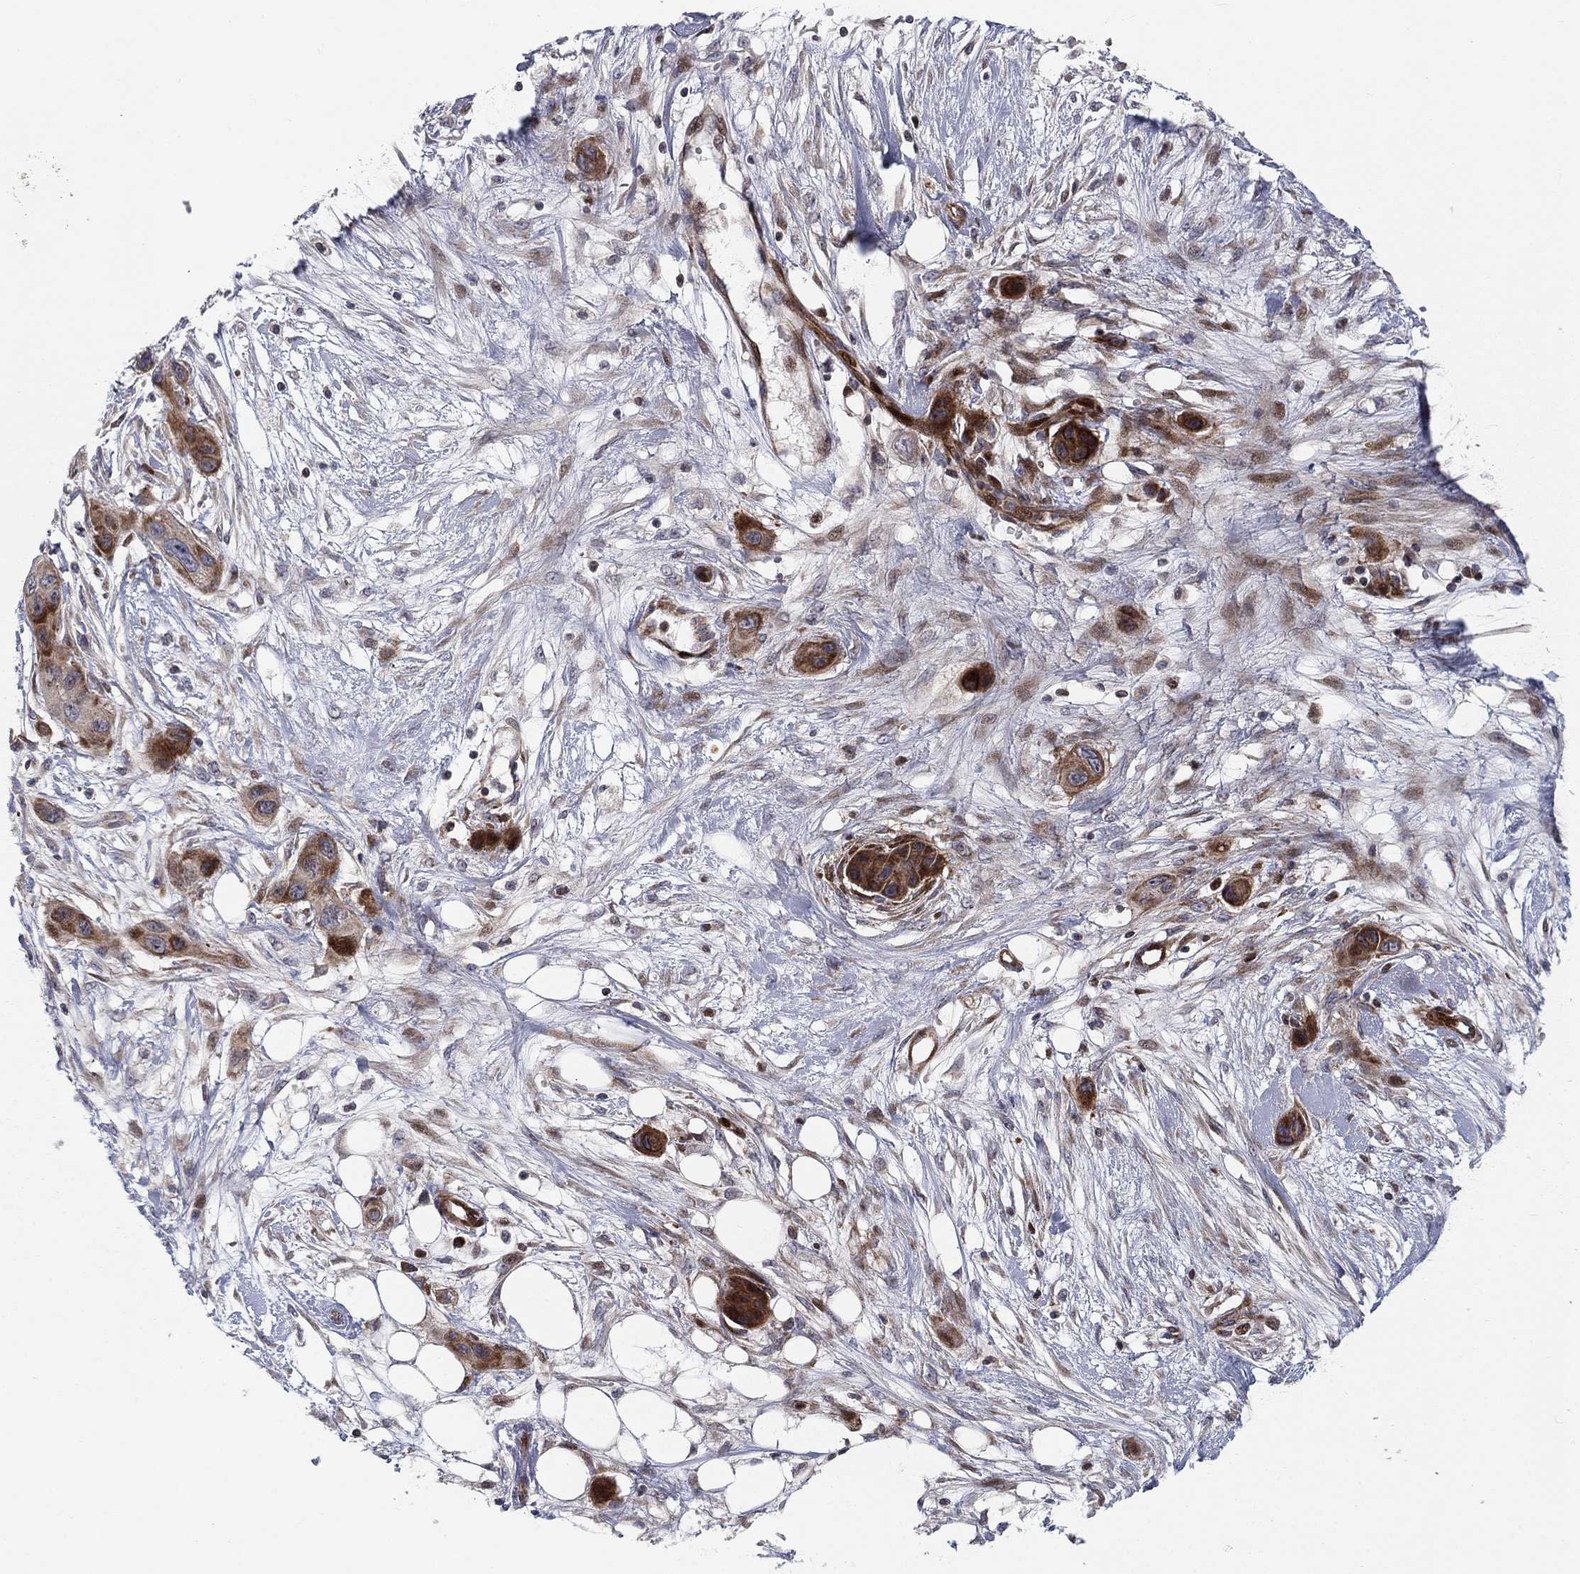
{"staining": {"intensity": "moderate", "quantity": "25%-75%", "location": "cytoplasmic/membranous"}, "tissue": "skin cancer", "cell_type": "Tumor cells", "image_type": "cancer", "snomed": [{"axis": "morphology", "description": "Squamous cell carcinoma, NOS"}, {"axis": "topography", "description": "Skin"}], "caption": "The immunohistochemical stain highlights moderate cytoplasmic/membranous positivity in tumor cells of squamous cell carcinoma (skin) tissue. (DAB IHC with brightfield microscopy, high magnification).", "gene": "MIOS", "patient": {"sex": "male", "age": 79}}